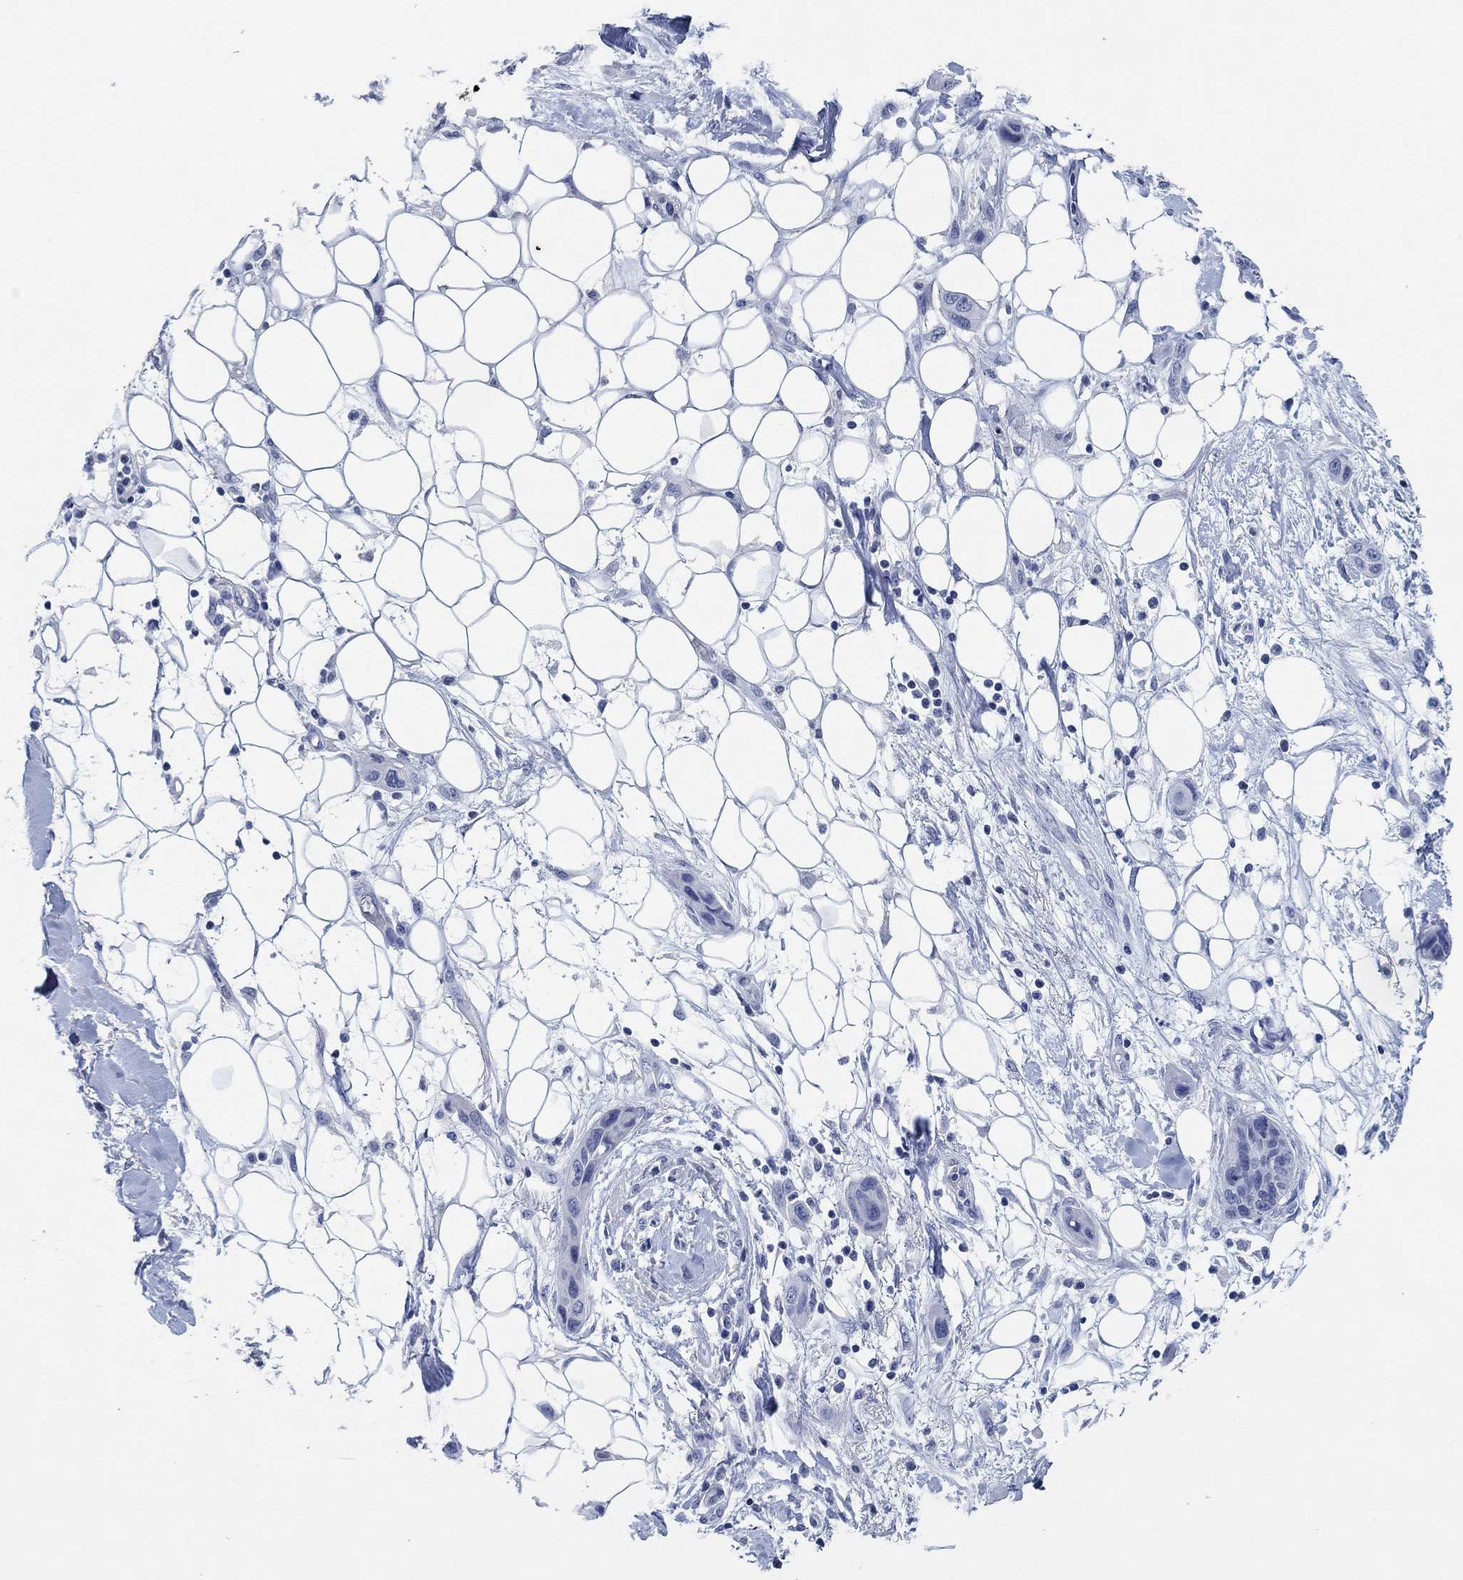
{"staining": {"intensity": "negative", "quantity": "none", "location": "none"}, "tissue": "skin cancer", "cell_type": "Tumor cells", "image_type": "cancer", "snomed": [{"axis": "morphology", "description": "Squamous cell carcinoma, NOS"}, {"axis": "topography", "description": "Skin"}], "caption": "DAB (3,3'-diaminobenzidine) immunohistochemical staining of human squamous cell carcinoma (skin) exhibits no significant expression in tumor cells.", "gene": "POU5F1", "patient": {"sex": "male", "age": 79}}